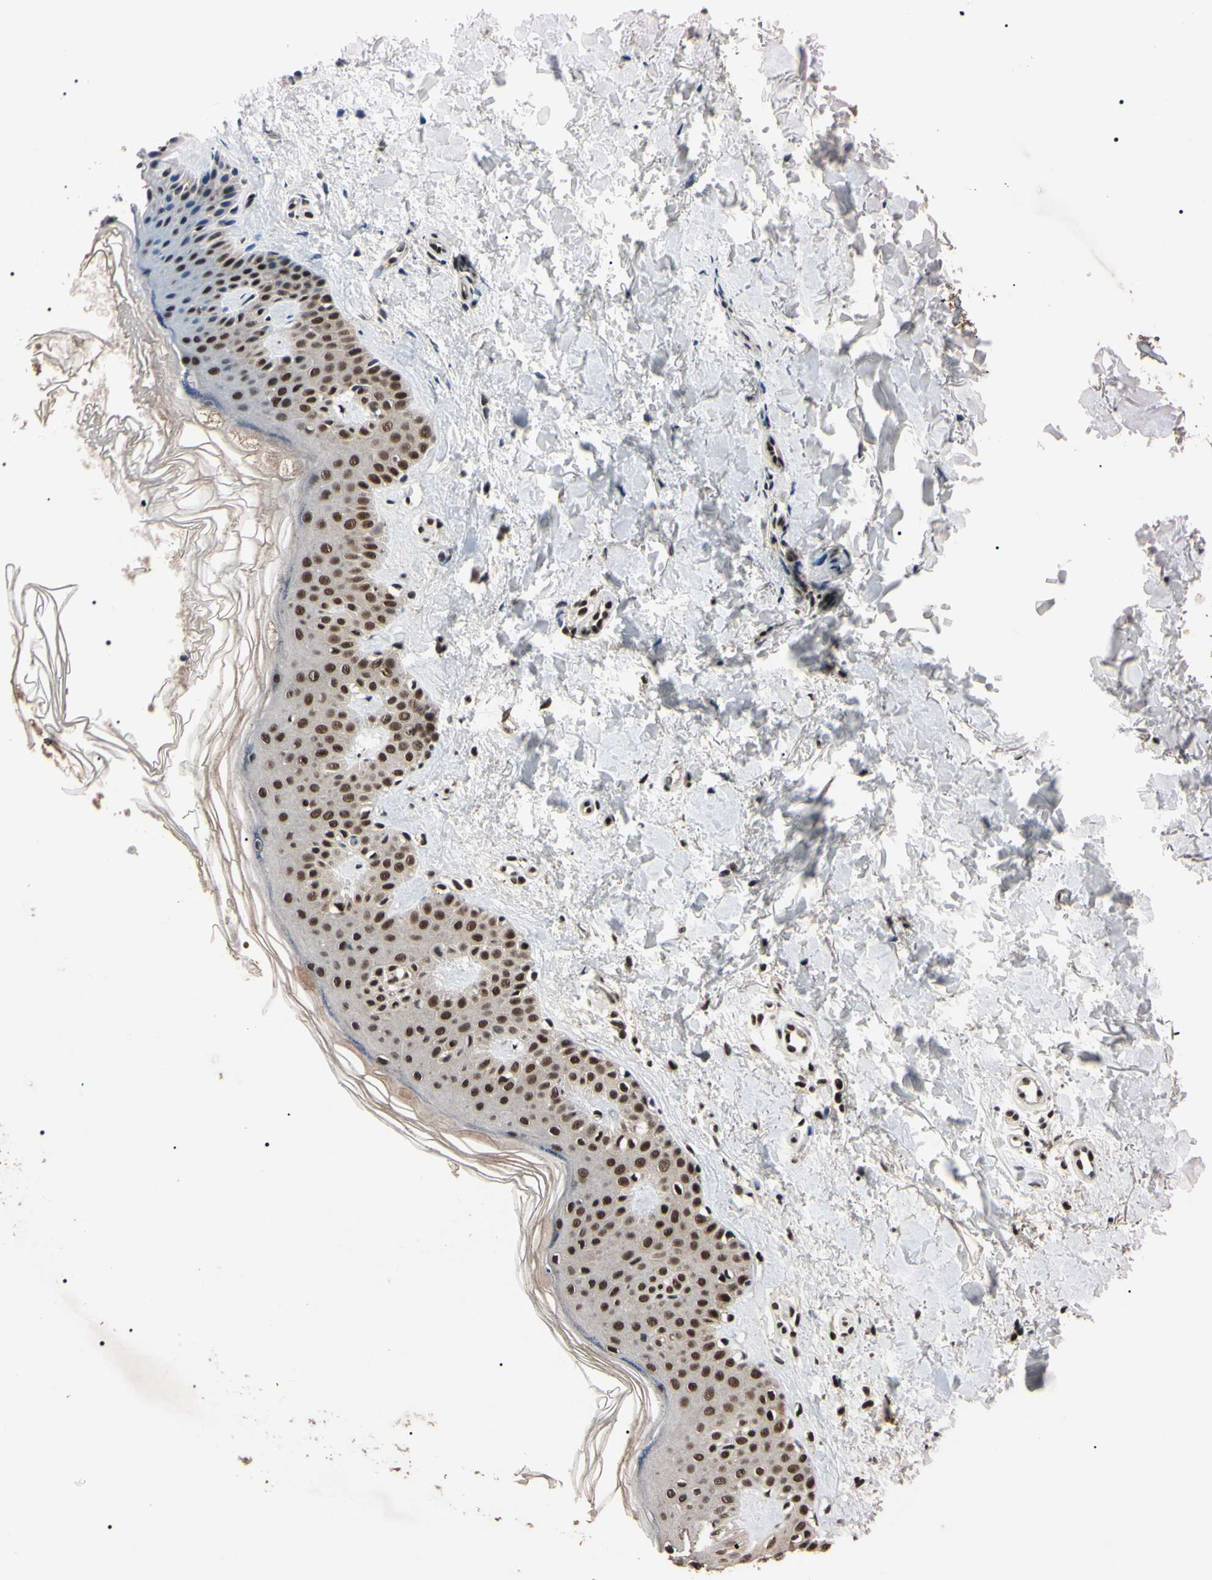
{"staining": {"intensity": "moderate", "quantity": "25%-75%", "location": "nuclear"}, "tissue": "skin", "cell_type": "Fibroblasts", "image_type": "normal", "snomed": [{"axis": "morphology", "description": "Normal tissue, NOS"}, {"axis": "topography", "description": "Skin"}], "caption": "This image demonstrates immunohistochemistry (IHC) staining of unremarkable skin, with medium moderate nuclear expression in about 25%-75% of fibroblasts.", "gene": "YY1", "patient": {"sex": "male", "age": 67}}